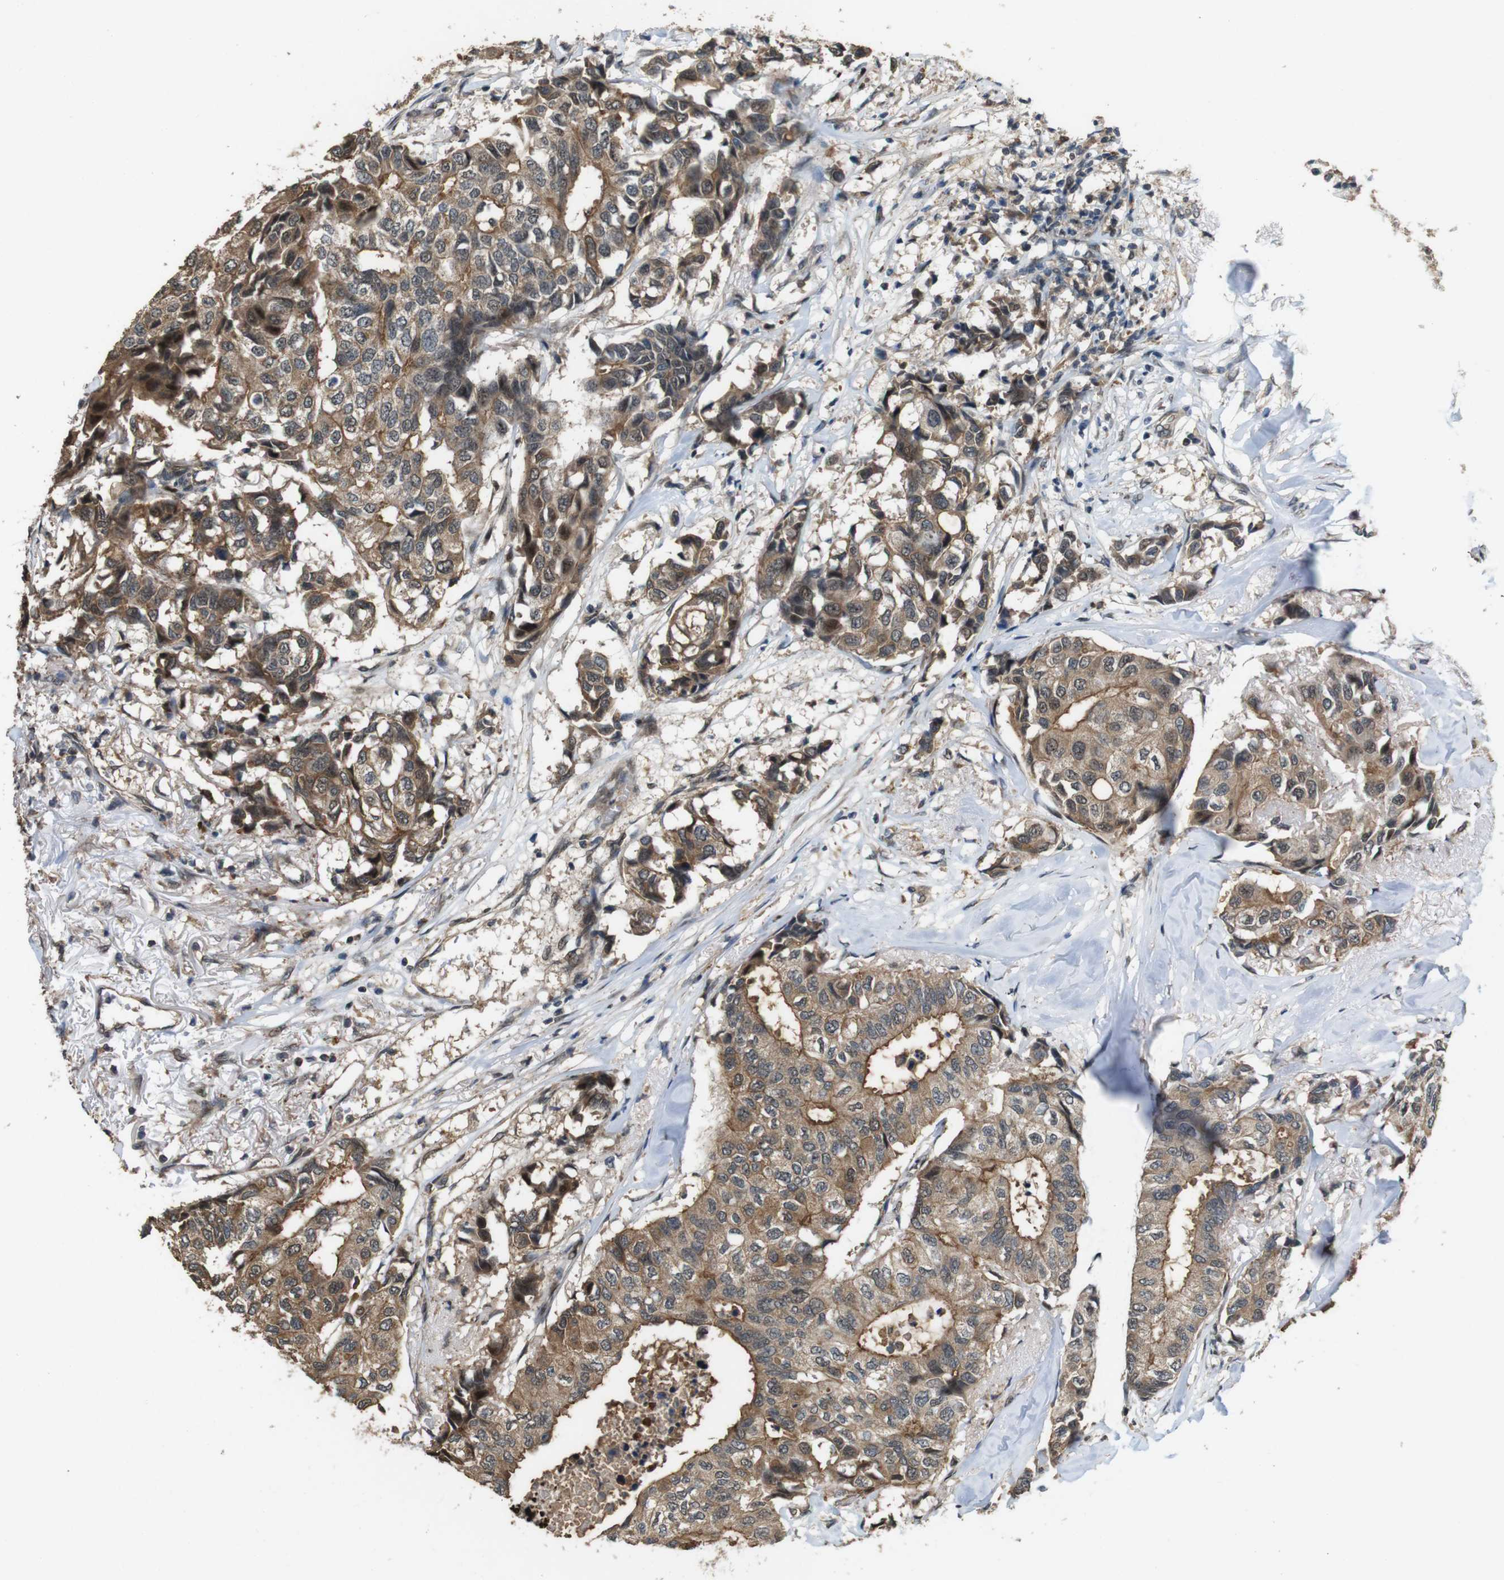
{"staining": {"intensity": "moderate", "quantity": ">75%", "location": "cytoplasmic/membranous"}, "tissue": "breast cancer", "cell_type": "Tumor cells", "image_type": "cancer", "snomed": [{"axis": "morphology", "description": "Duct carcinoma"}, {"axis": "topography", "description": "Breast"}], "caption": "Breast intraductal carcinoma was stained to show a protein in brown. There is medium levels of moderate cytoplasmic/membranous expression in approximately >75% of tumor cells.", "gene": "CDC34", "patient": {"sex": "female", "age": 80}}